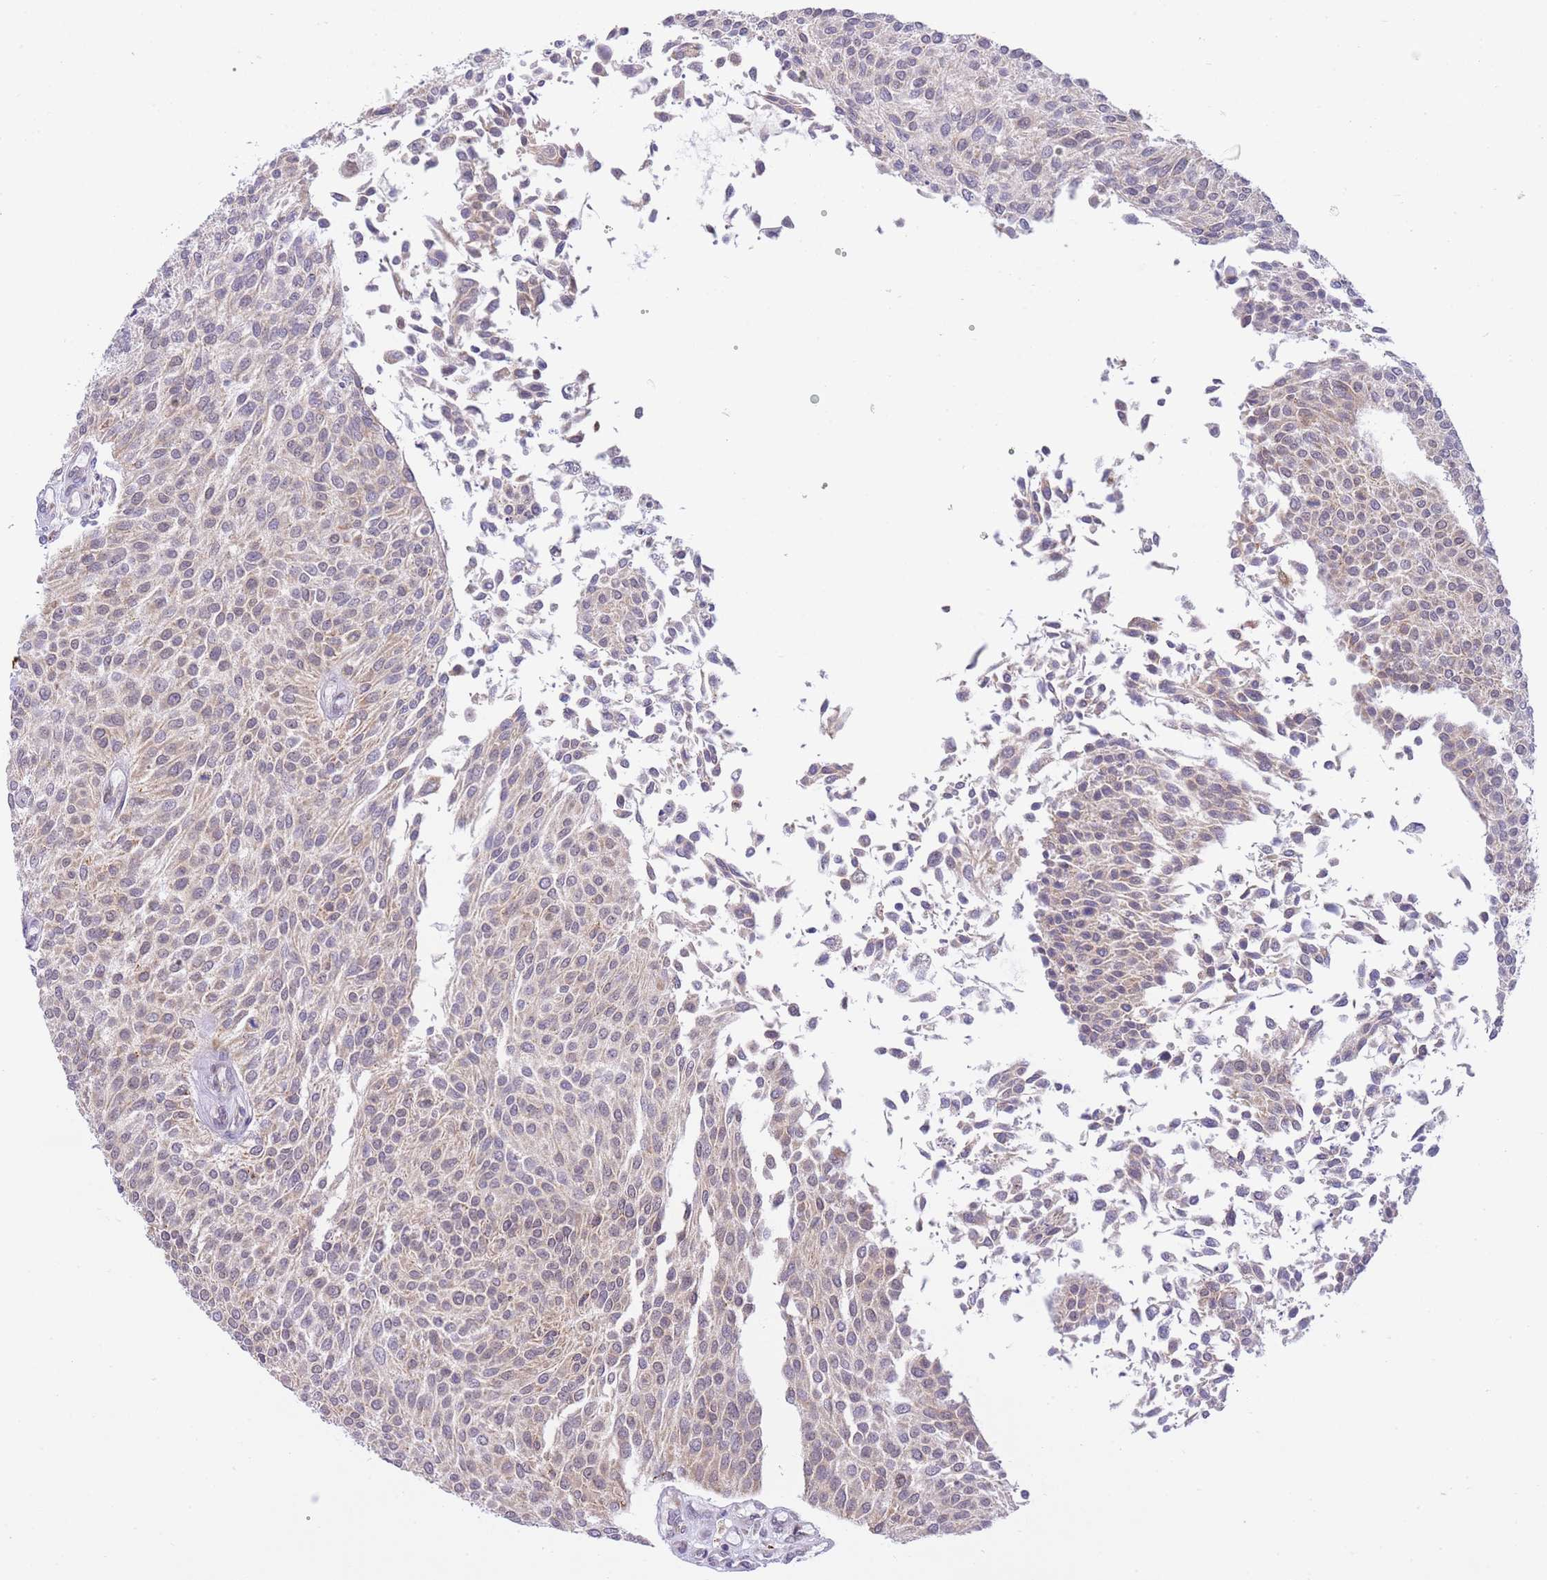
{"staining": {"intensity": "weak", "quantity": "25%-75%", "location": "cytoplasmic/membranous"}, "tissue": "urothelial cancer", "cell_type": "Tumor cells", "image_type": "cancer", "snomed": [{"axis": "morphology", "description": "Urothelial carcinoma, NOS"}, {"axis": "topography", "description": "Urinary bladder"}], "caption": "An image showing weak cytoplasmic/membranous expression in approximately 25%-75% of tumor cells in urothelial cancer, as visualized by brown immunohistochemical staining.", "gene": "EXOSC8", "patient": {"sex": "male", "age": 55}}